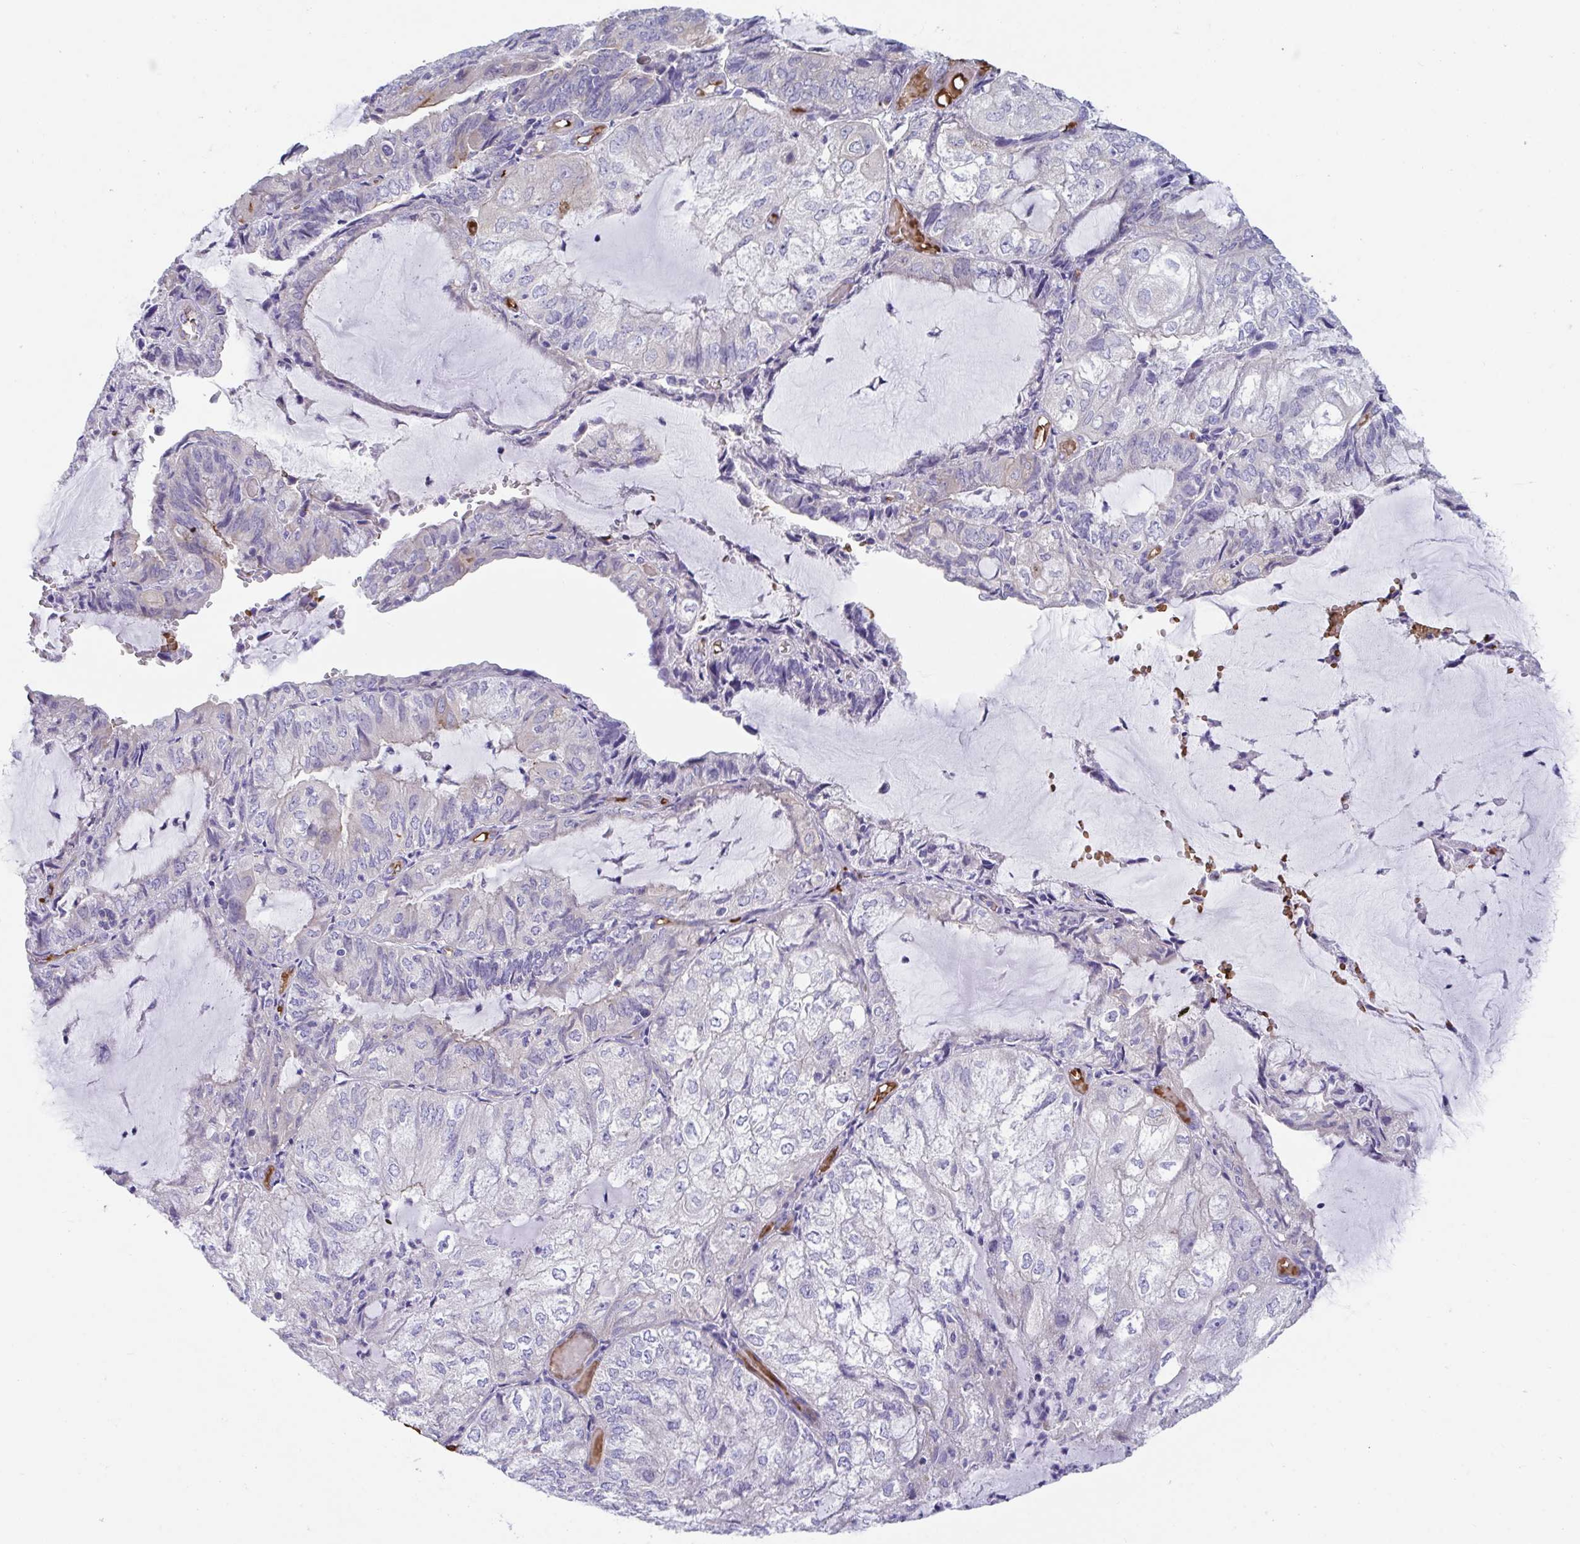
{"staining": {"intensity": "negative", "quantity": "none", "location": "none"}, "tissue": "endometrial cancer", "cell_type": "Tumor cells", "image_type": "cancer", "snomed": [{"axis": "morphology", "description": "Adenocarcinoma, NOS"}, {"axis": "topography", "description": "Endometrium"}], "caption": "This is an immunohistochemistry image of human endometrial cancer. There is no expression in tumor cells.", "gene": "TTC30B", "patient": {"sex": "female", "age": 81}}